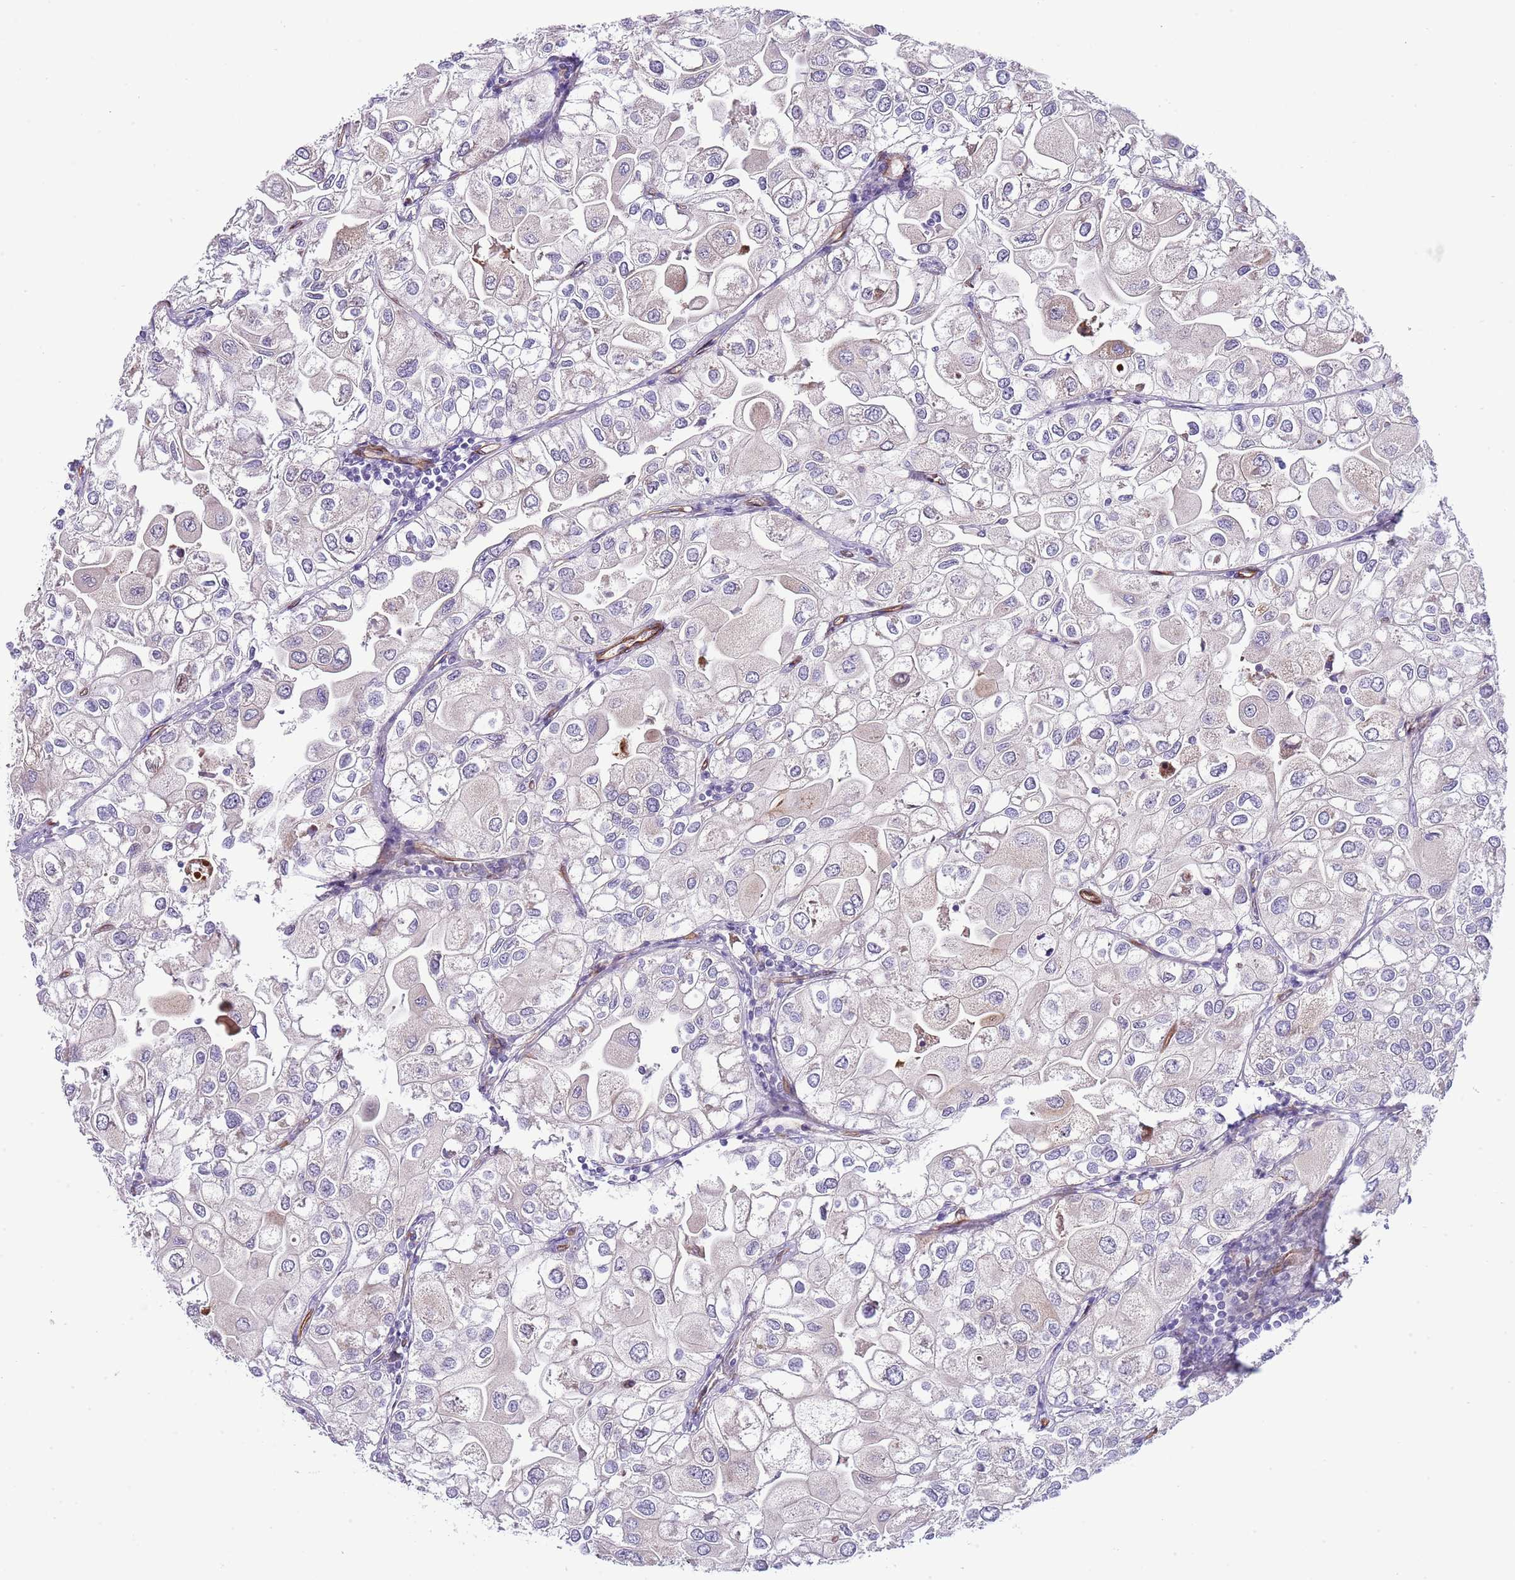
{"staining": {"intensity": "negative", "quantity": "none", "location": "none"}, "tissue": "urothelial cancer", "cell_type": "Tumor cells", "image_type": "cancer", "snomed": [{"axis": "morphology", "description": "Urothelial carcinoma, High grade"}, {"axis": "topography", "description": "Urinary bladder"}], "caption": "Protein analysis of urothelial cancer displays no significant expression in tumor cells. The staining was performed using DAB to visualize the protein expression in brown, while the nuclei were stained in blue with hematoxylin (Magnification: 20x).", "gene": "NEK3", "patient": {"sex": "male", "age": 64}}